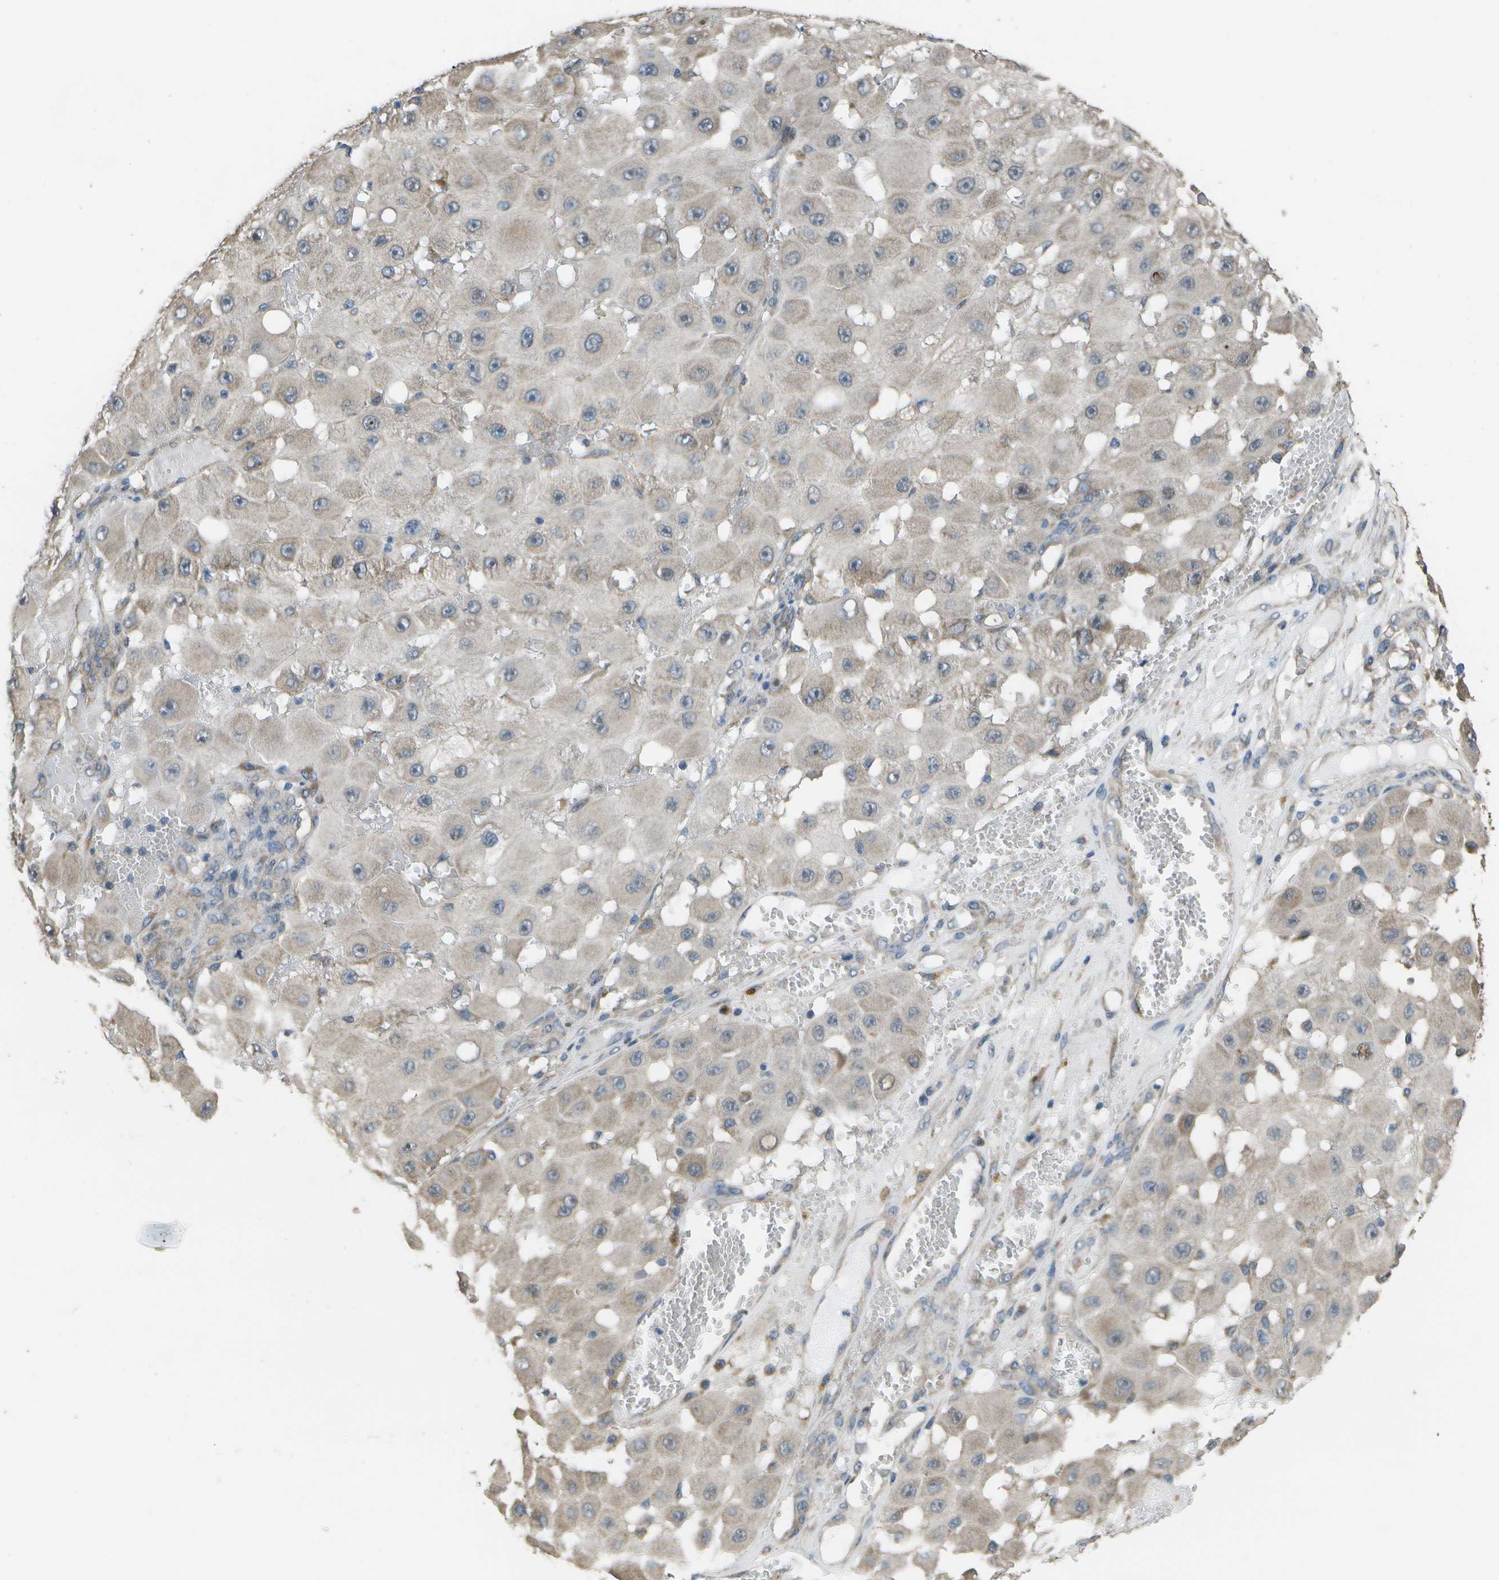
{"staining": {"intensity": "weak", "quantity": ">75%", "location": "cytoplasmic/membranous"}, "tissue": "melanoma", "cell_type": "Tumor cells", "image_type": "cancer", "snomed": [{"axis": "morphology", "description": "Malignant melanoma, NOS"}, {"axis": "topography", "description": "Skin"}], "caption": "This is a histology image of IHC staining of melanoma, which shows weak positivity in the cytoplasmic/membranous of tumor cells.", "gene": "CLNS1A", "patient": {"sex": "female", "age": 81}}